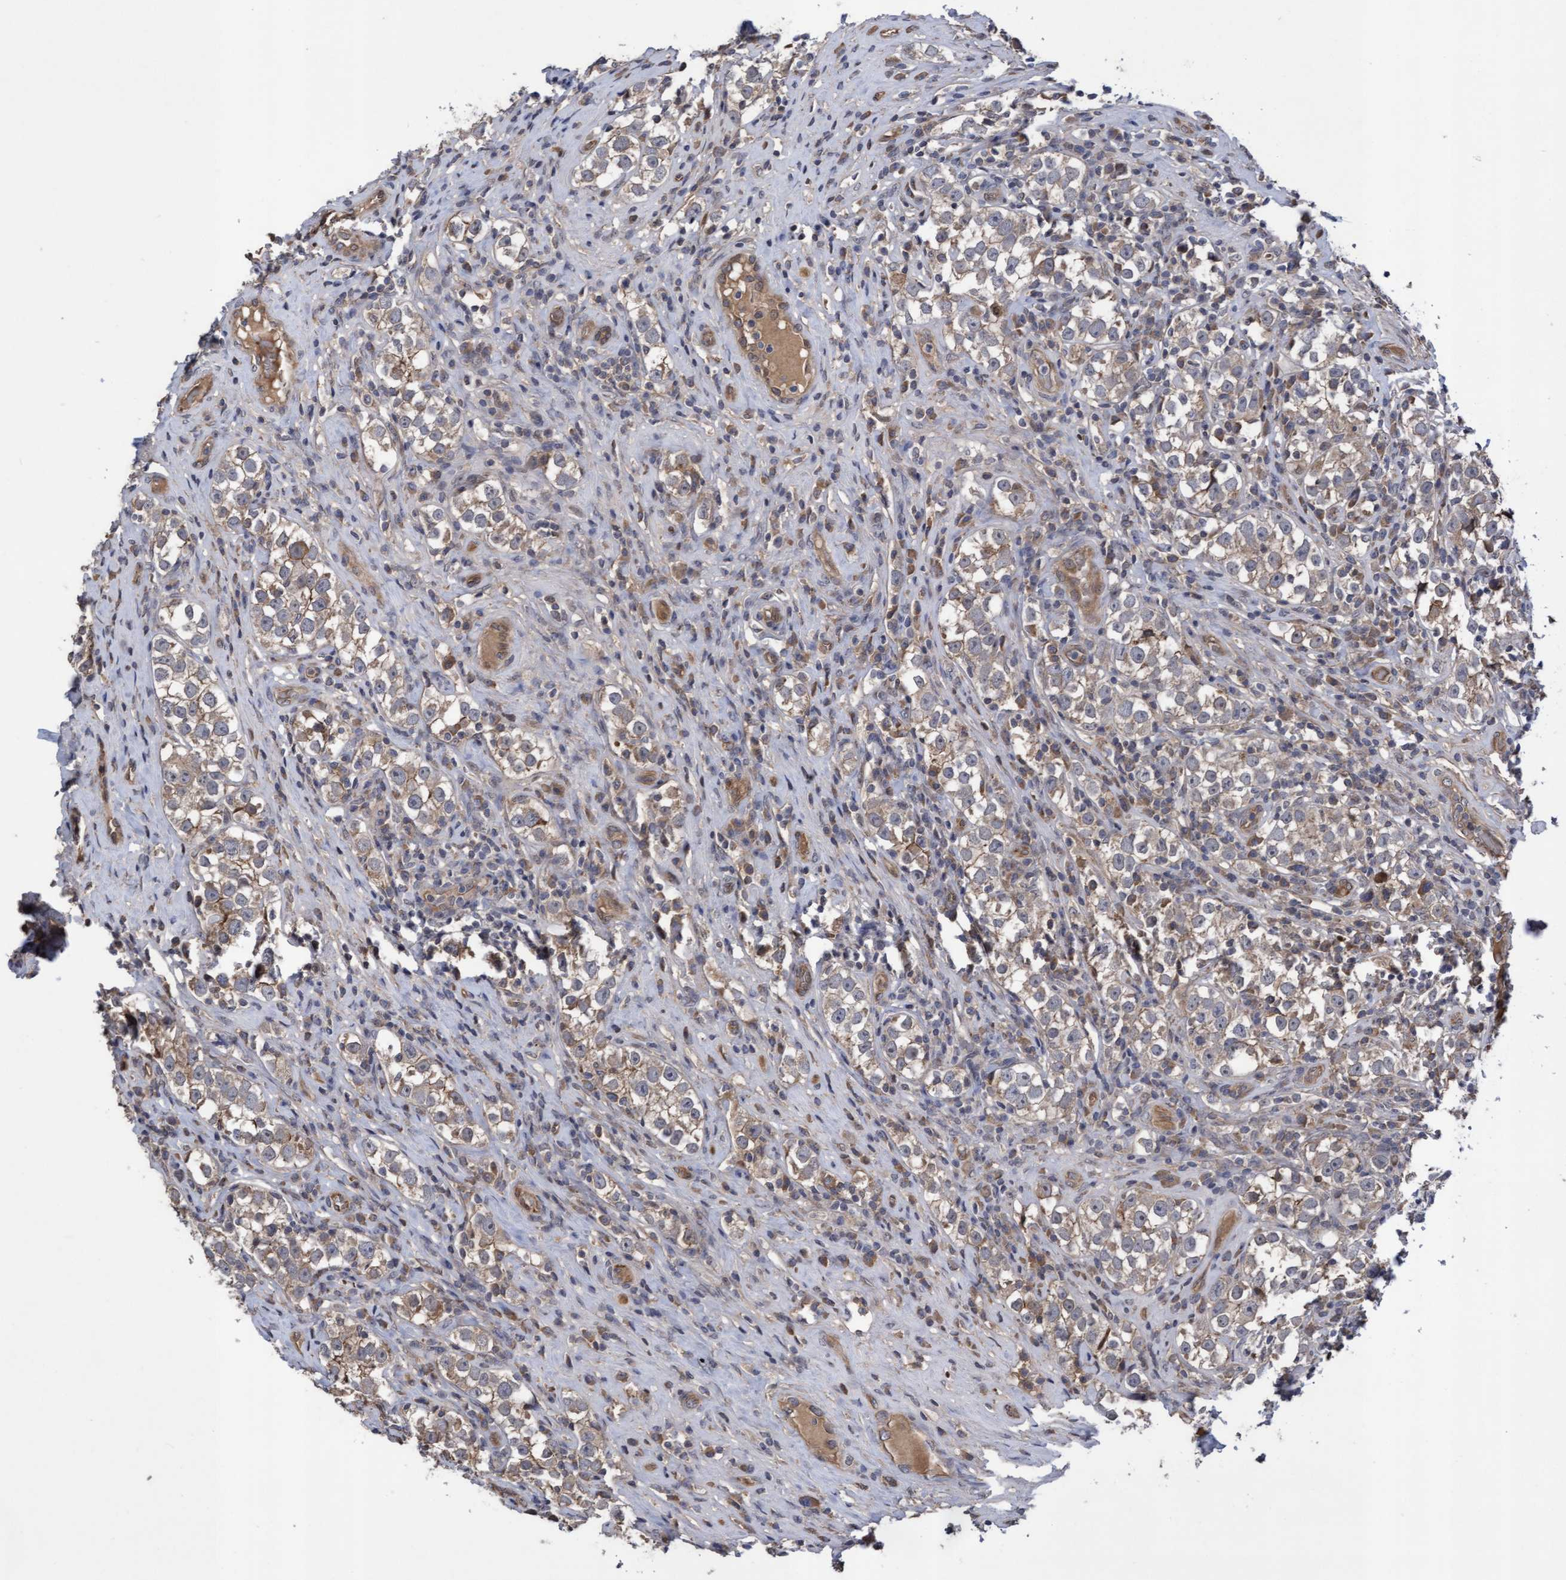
{"staining": {"intensity": "weak", "quantity": ">75%", "location": "cytoplasmic/membranous"}, "tissue": "testis cancer", "cell_type": "Tumor cells", "image_type": "cancer", "snomed": [{"axis": "morphology", "description": "Normal tissue, NOS"}, {"axis": "morphology", "description": "Seminoma, NOS"}, {"axis": "topography", "description": "Testis"}], "caption": "Brown immunohistochemical staining in human testis cancer shows weak cytoplasmic/membranous positivity in about >75% of tumor cells.", "gene": "COBL", "patient": {"sex": "male", "age": 43}}